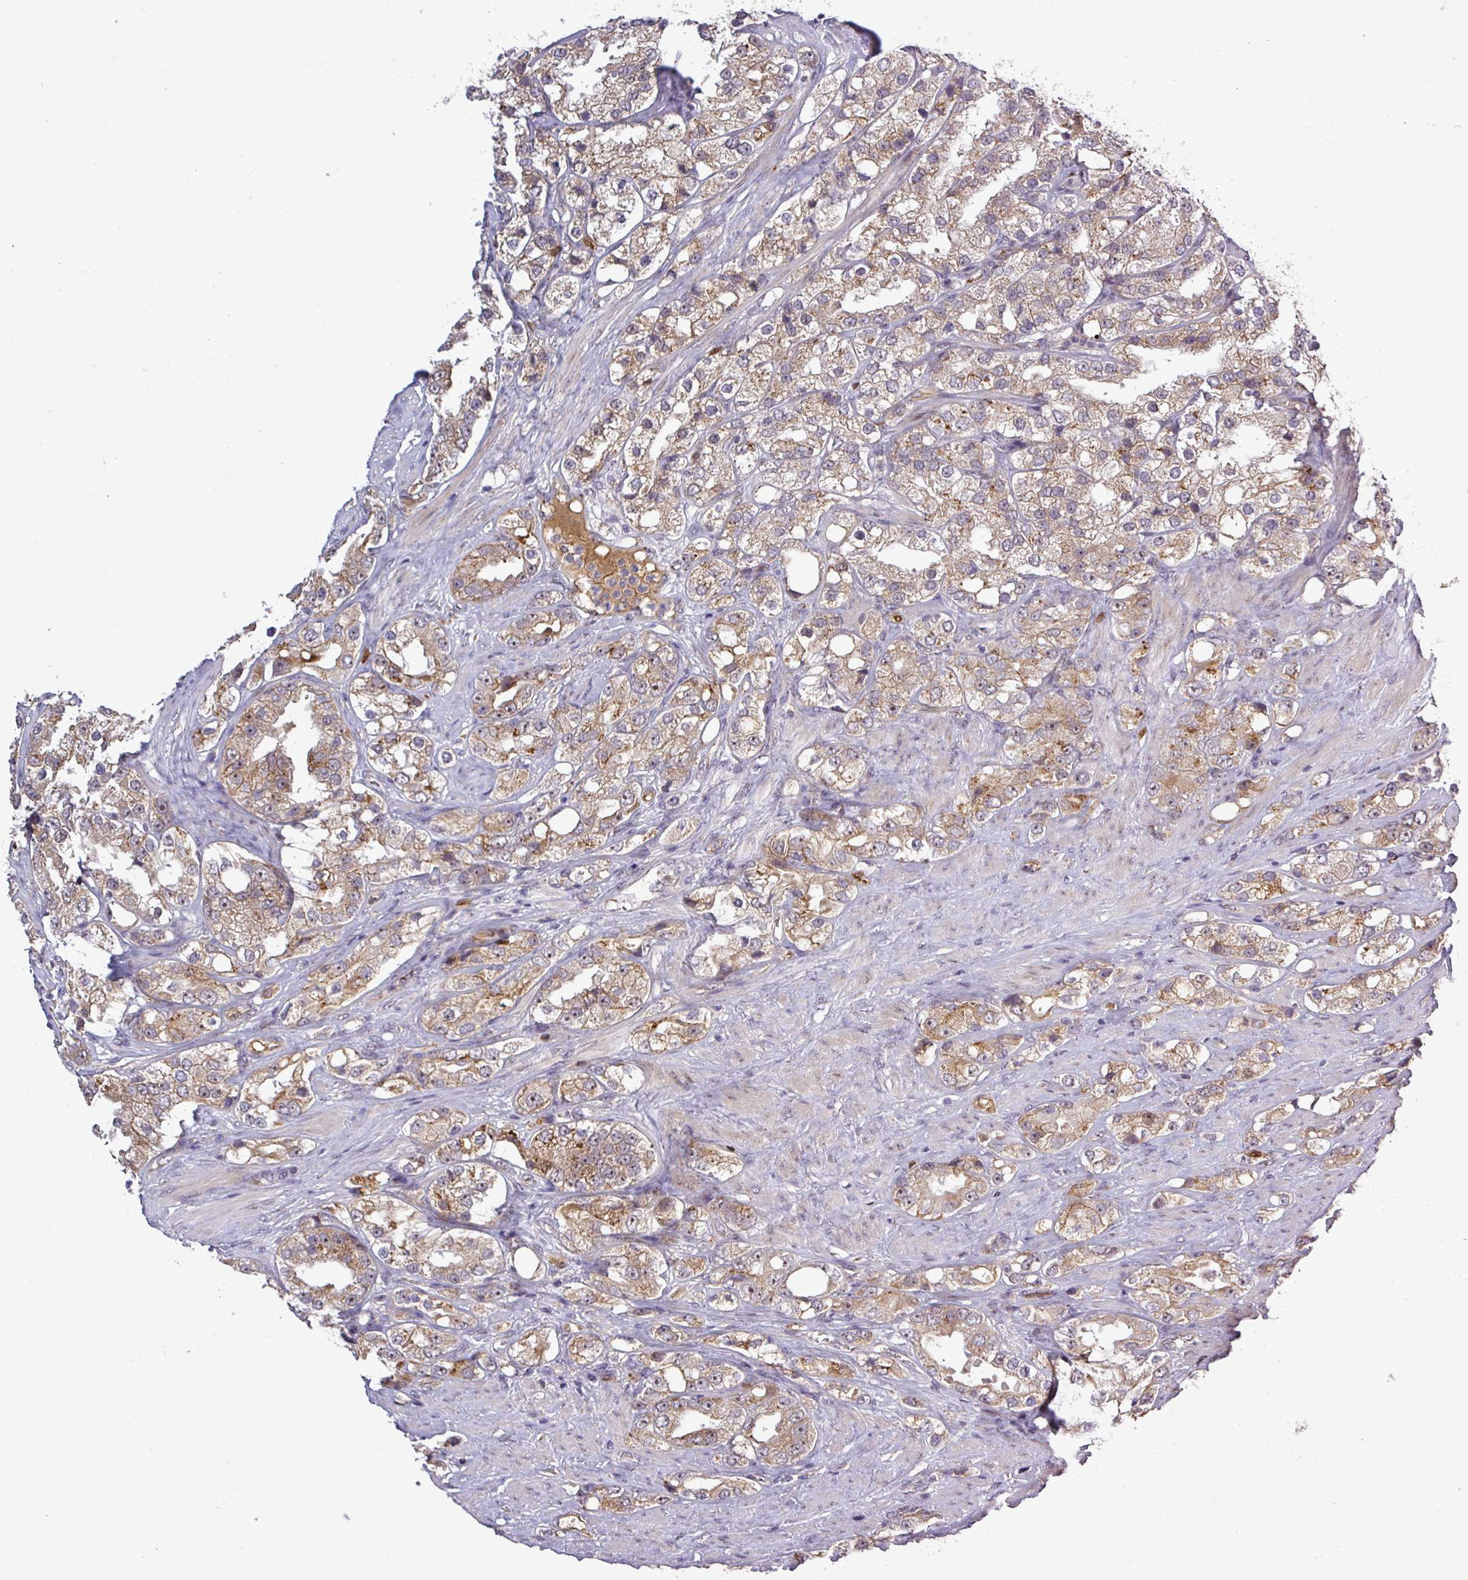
{"staining": {"intensity": "moderate", "quantity": ">75%", "location": "cytoplasmic/membranous"}, "tissue": "prostate cancer", "cell_type": "Tumor cells", "image_type": "cancer", "snomed": [{"axis": "morphology", "description": "Adenocarcinoma, NOS"}, {"axis": "topography", "description": "Prostate"}], "caption": "Immunohistochemical staining of prostate cancer (adenocarcinoma) reveals moderate cytoplasmic/membranous protein staining in approximately >75% of tumor cells.", "gene": "PCDH1", "patient": {"sex": "male", "age": 79}}